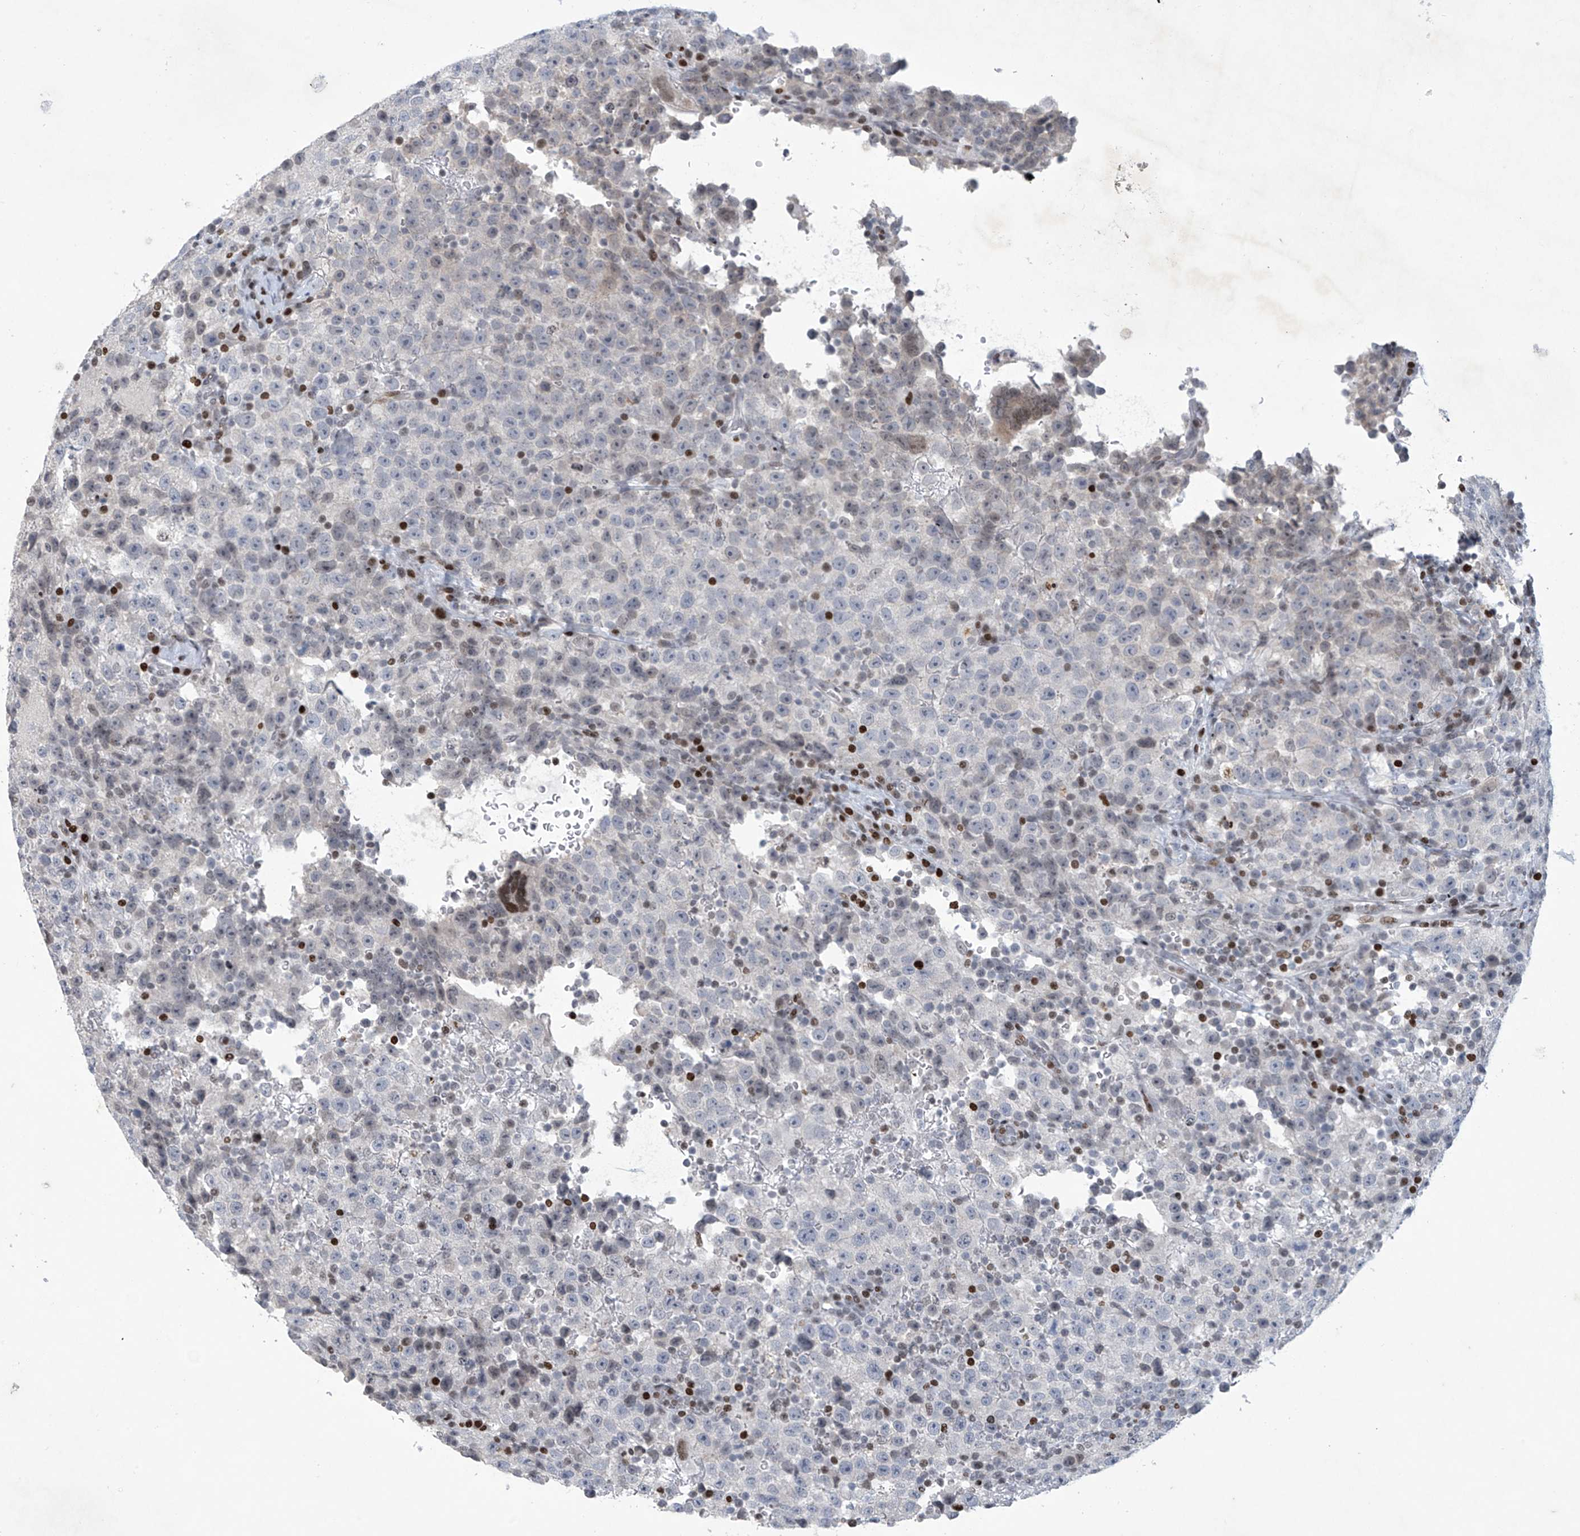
{"staining": {"intensity": "negative", "quantity": "none", "location": "none"}, "tissue": "testis cancer", "cell_type": "Tumor cells", "image_type": "cancer", "snomed": [{"axis": "morphology", "description": "Seminoma, NOS"}, {"axis": "topography", "description": "Testis"}], "caption": "This is a histopathology image of immunohistochemistry staining of testis seminoma, which shows no staining in tumor cells.", "gene": "RFX7", "patient": {"sex": "male", "age": 22}}